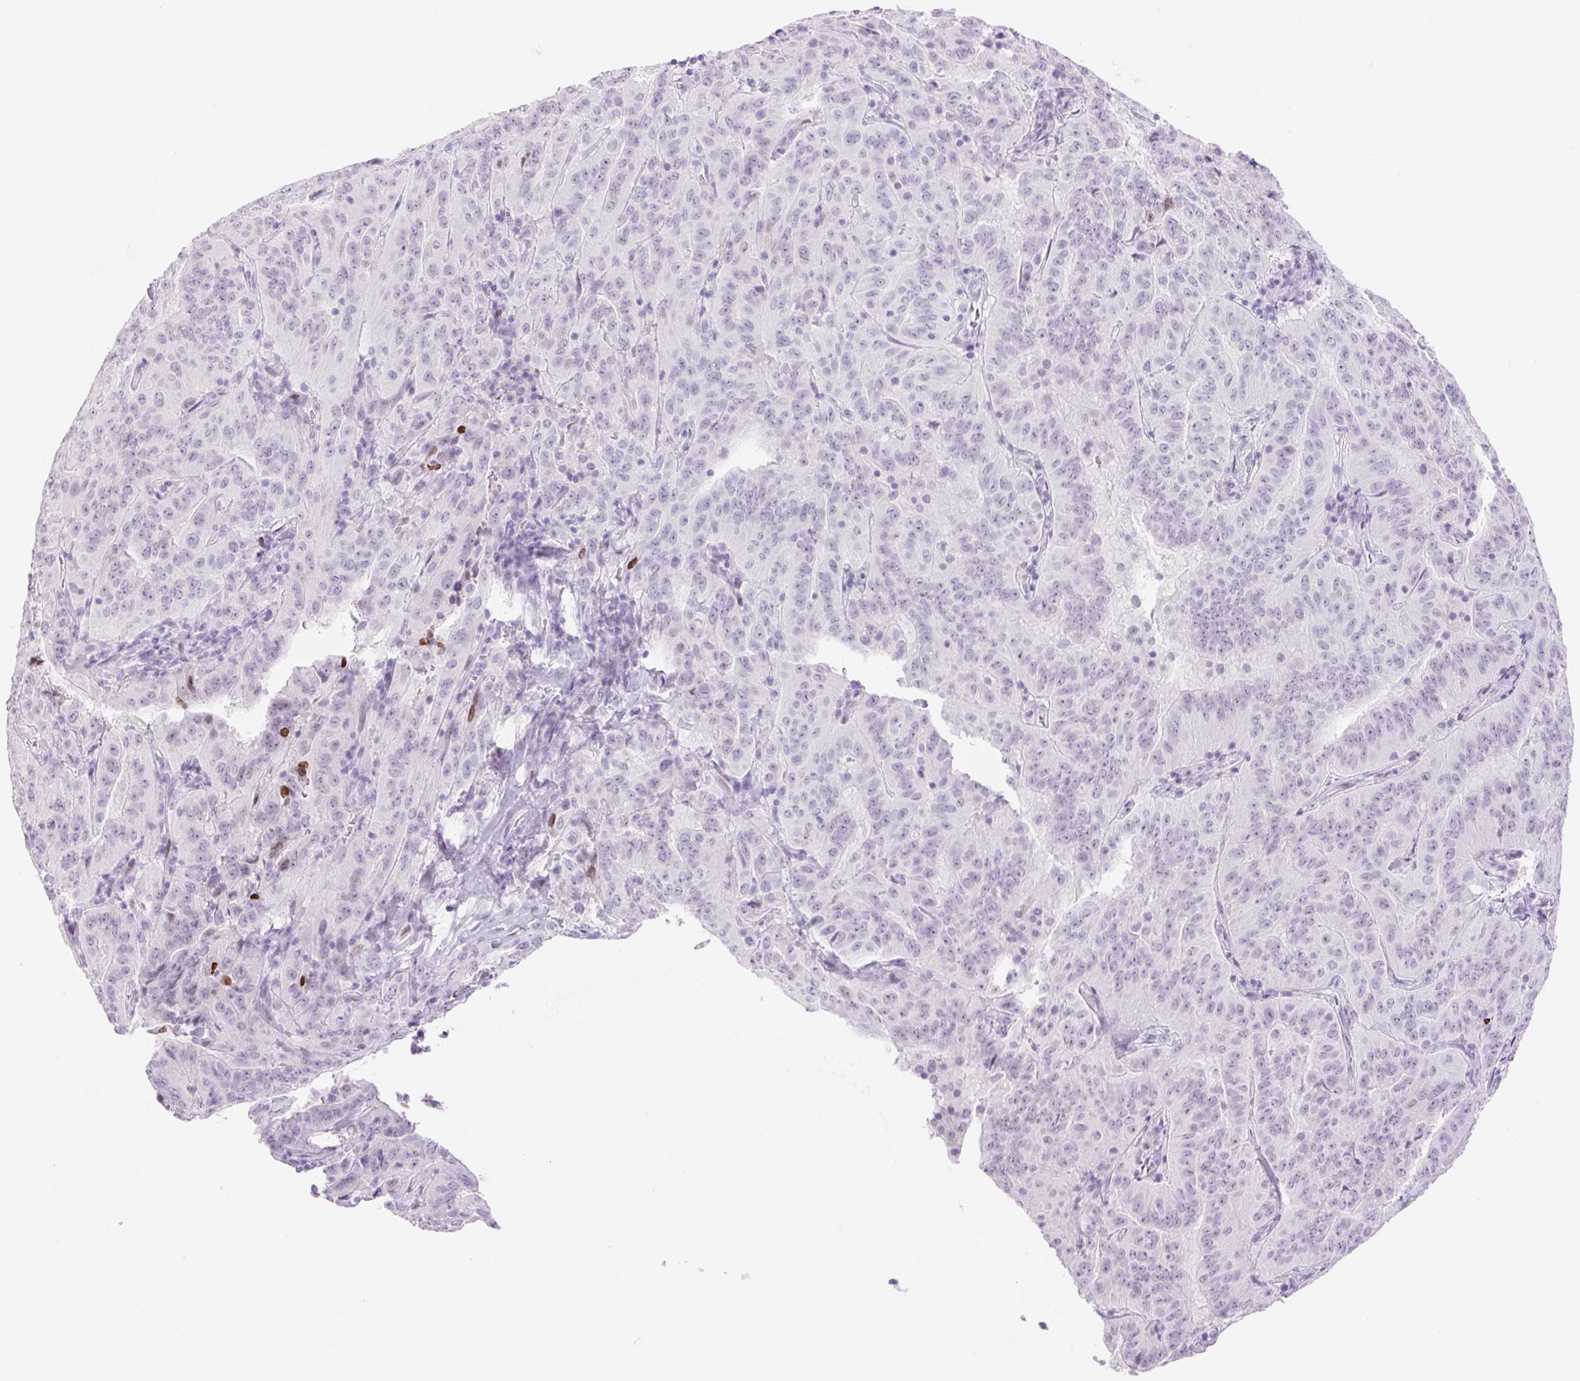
{"staining": {"intensity": "negative", "quantity": "none", "location": "none"}, "tissue": "pancreatic cancer", "cell_type": "Tumor cells", "image_type": "cancer", "snomed": [{"axis": "morphology", "description": "Adenocarcinoma, NOS"}, {"axis": "topography", "description": "Pancreas"}], "caption": "High power microscopy image of an immunohistochemistry histopathology image of pancreatic cancer (adenocarcinoma), revealing no significant positivity in tumor cells.", "gene": "SP140L", "patient": {"sex": "male", "age": 63}}